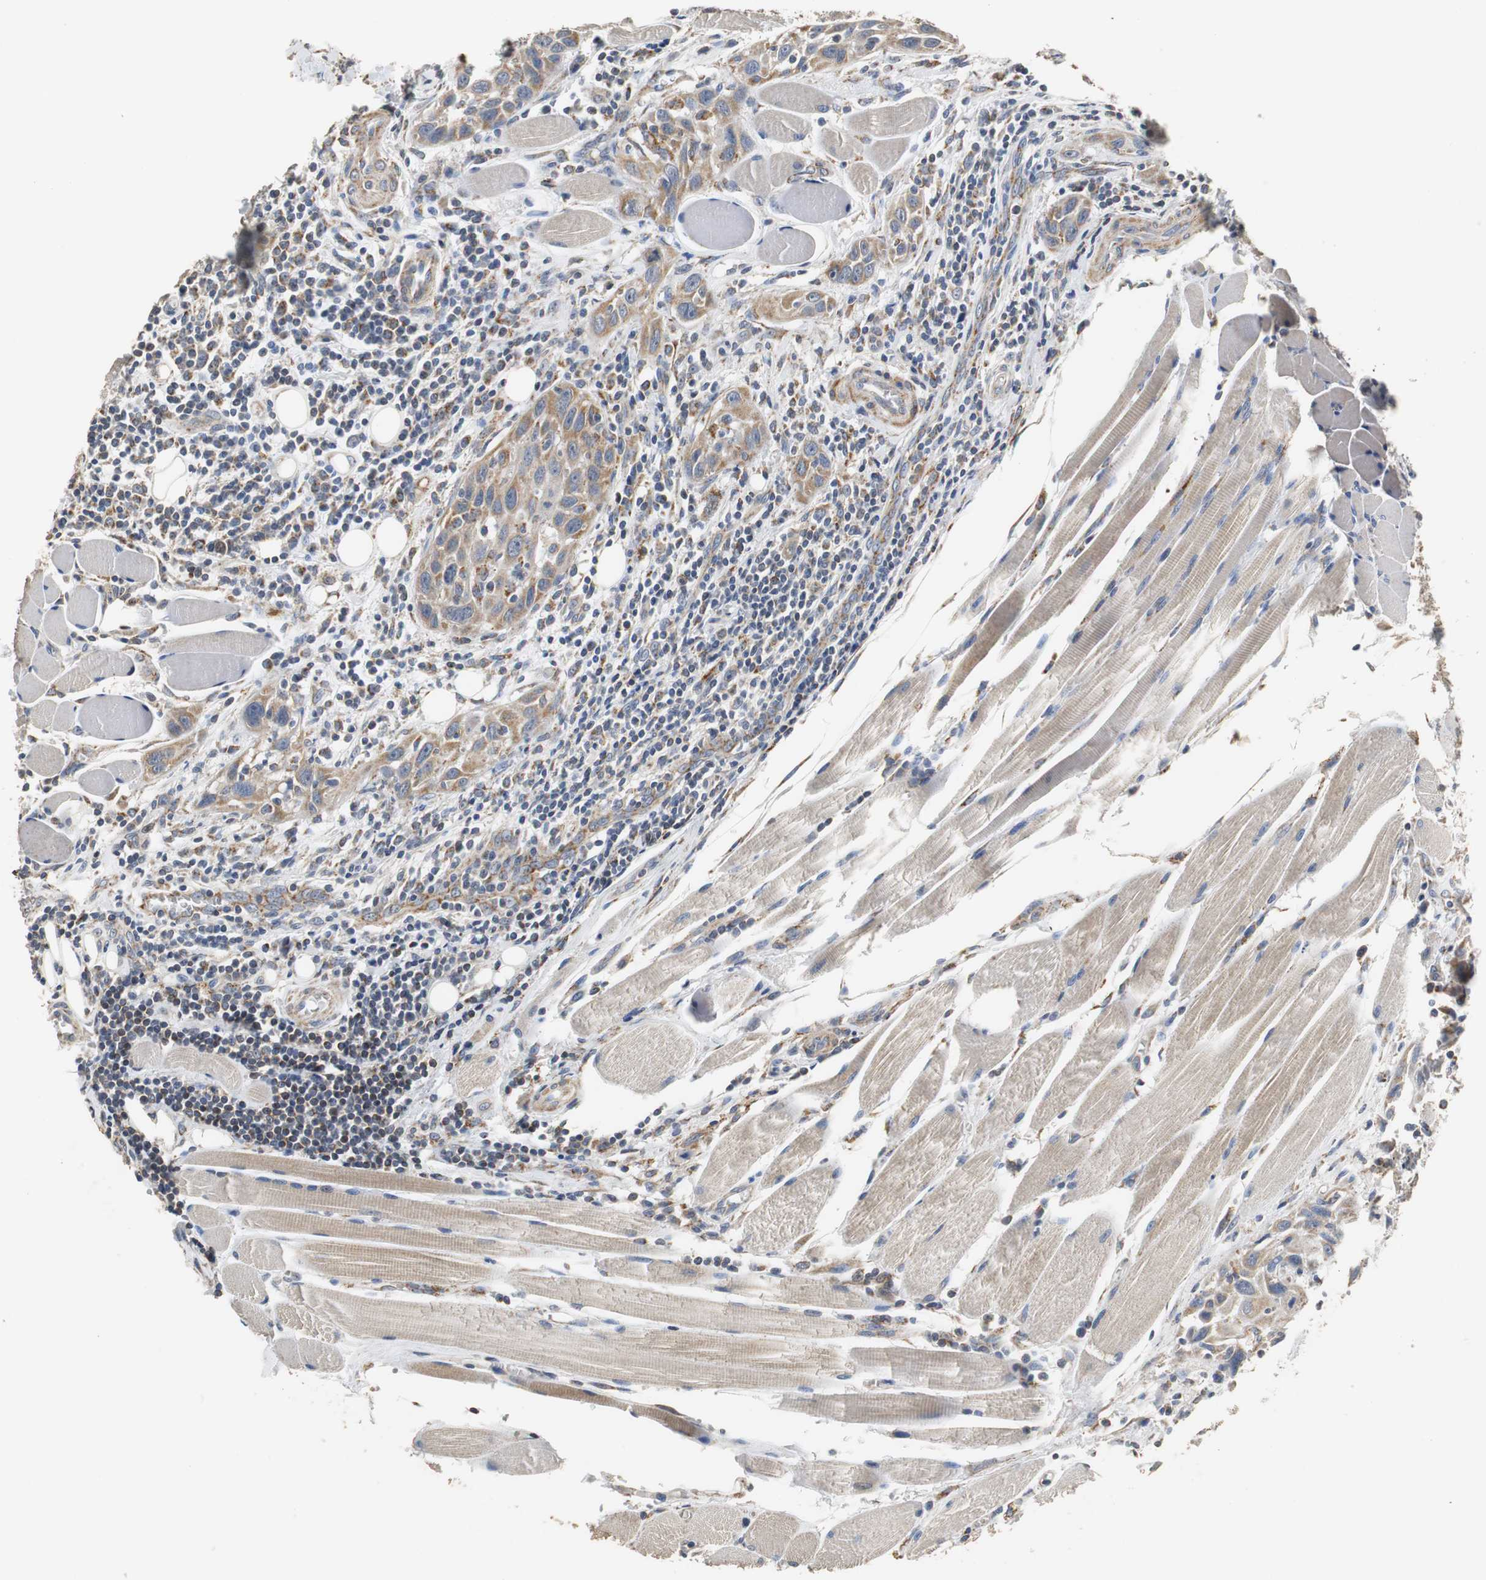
{"staining": {"intensity": "moderate", "quantity": ">75%", "location": "cytoplasmic/membranous"}, "tissue": "head and neck cancer", "cell_type": "Tumor cells", "image_type": "cancer", "snomed": [{"axis": "morphology", "description": "Squamous cell carcinoma, NOS"}, {"axis": "topography", "description": "Oral tissue"}, {"axis": "topography", "description": "Head-Neck"}], "caption": "Tumor cells exhibit medium levels of moderate cytoplasmic/membranous expression in about >75% of cells in squamous cell carcinoma (head and neck).", "gene": "HMGCL", "patient": {"sex": "female", "age": 50}}